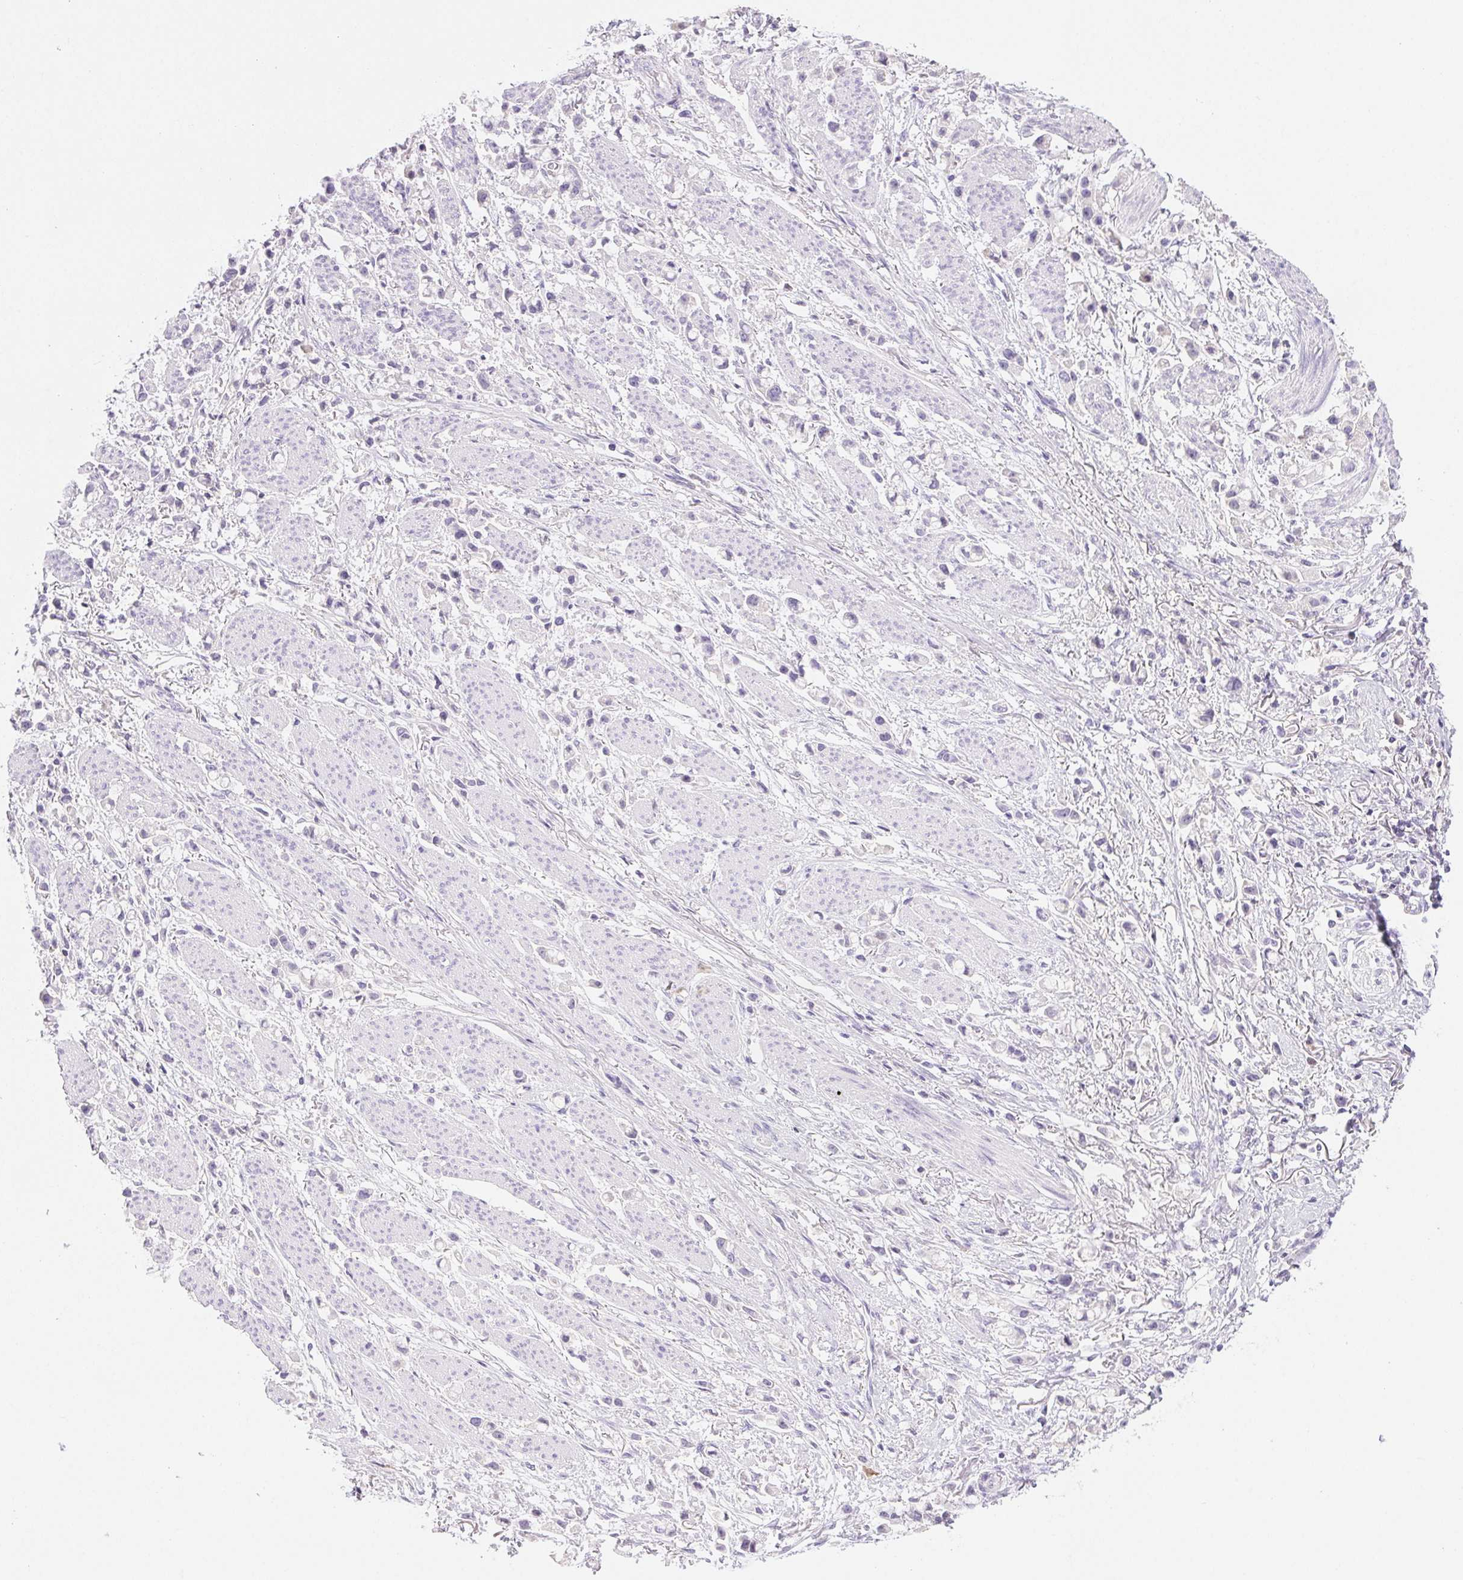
{"staining": {"intensity": "negative", "quantity": "none", "location": "none"}, "tissue": "stomach cancer", "cell_type": "Tumor cells", "image_type": "cancer", "snomed": [{"axis": "morphology", "description": "Adenocarcinoma, NOS"}, {"axis": "topography", "description": "Stomach"}], "caption": "Stomach cancer (adenocarcinoma) stained for a protein using immunohistochemistry (IHC) shows no staining tumor cells.", "gene": "PADI4", "patient": {"sex": "female", "age": 81}}